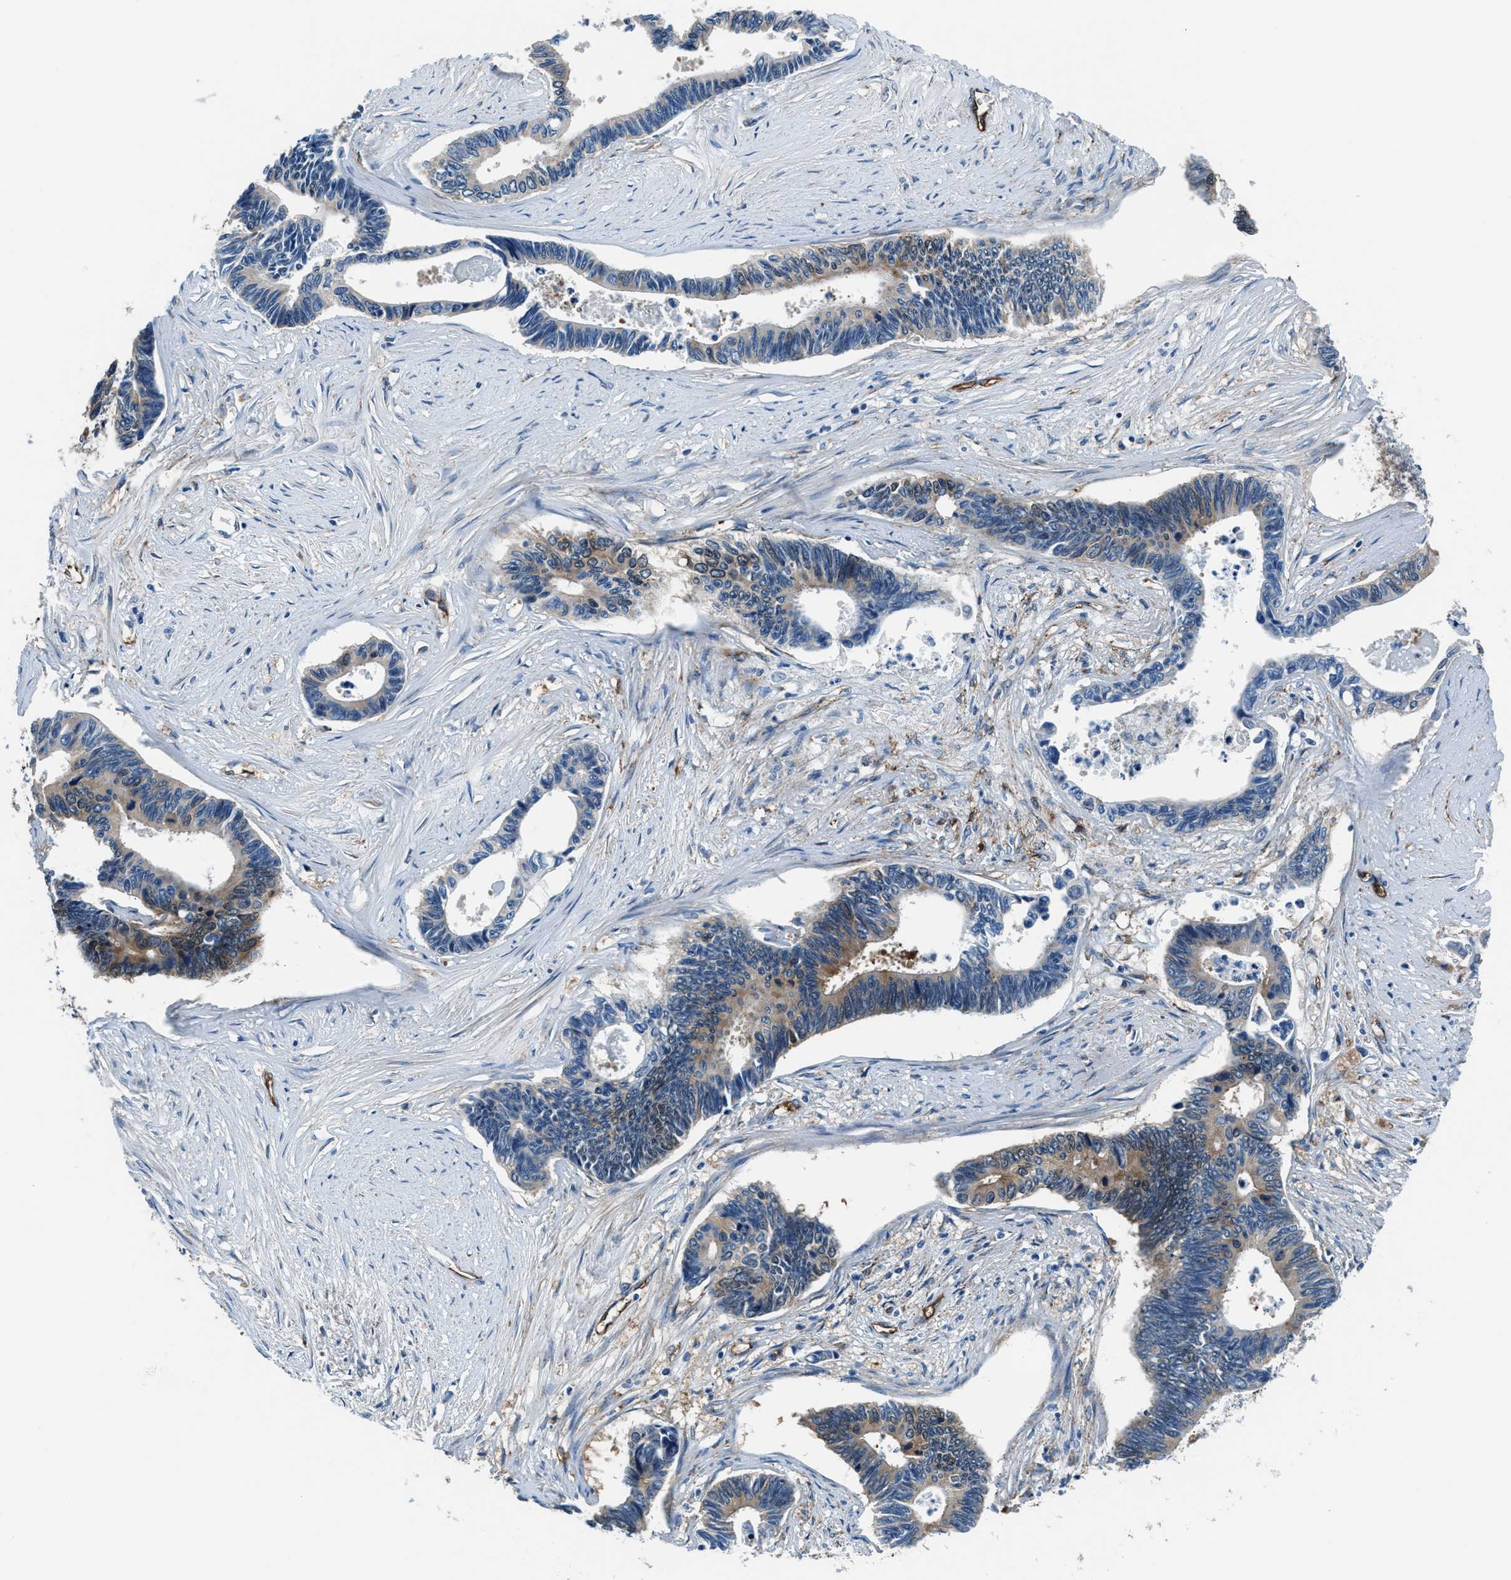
{"staining": {"intensity": "moderate", "quantity": ">75%", "location": "cytoplasmic/membranous"}, "tissue": "pancreatic cancer", "cell_type": "Tumor cells", "image_type": "cancer", "snomed": [{"axis": "morphology", "description": "Adenocarcinoma, NOS"}, {"axis": "topography", "description": "Pancreas"}], "caption": "Protein staining reveals moderate cytoplasmic/membranous expression in about >75% of tumor cells in adenocarcinoma (pancreatic).", "gene": "PRTFDC1", "patient": {"sex": "female", "age": 70}}